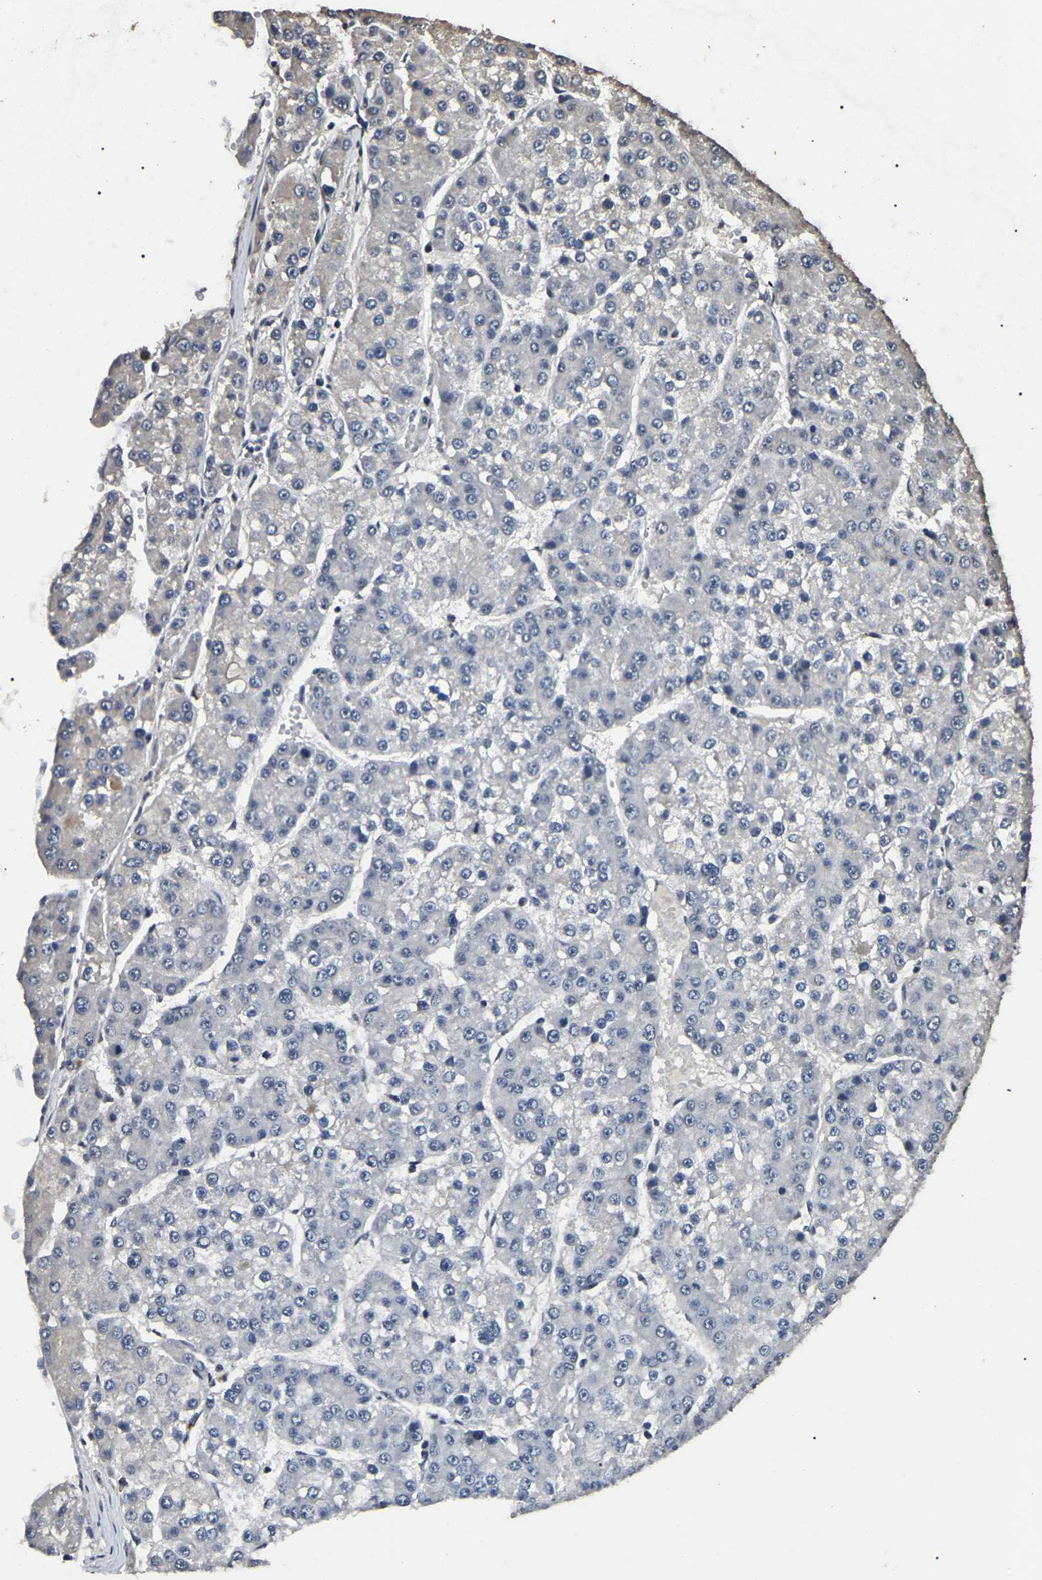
{"staining": {"intensity": "negative", "quantity": "none", "location": "none"}, "tissue": "liver cancer", "cell_type": "Tumor cells", "image_type": "cancer", "snomed": [{"axis": "morphology", "description": "Carcinoma, Hepatocellular, NOS"}, {"axis": "topography", "description": "Liver"}], "caption": "There is no significant staining in tumor cells of hepatocellular carcinoma (liver).", "gene": "PPM1E", "patient": {"sex": "female", "age": 73}}